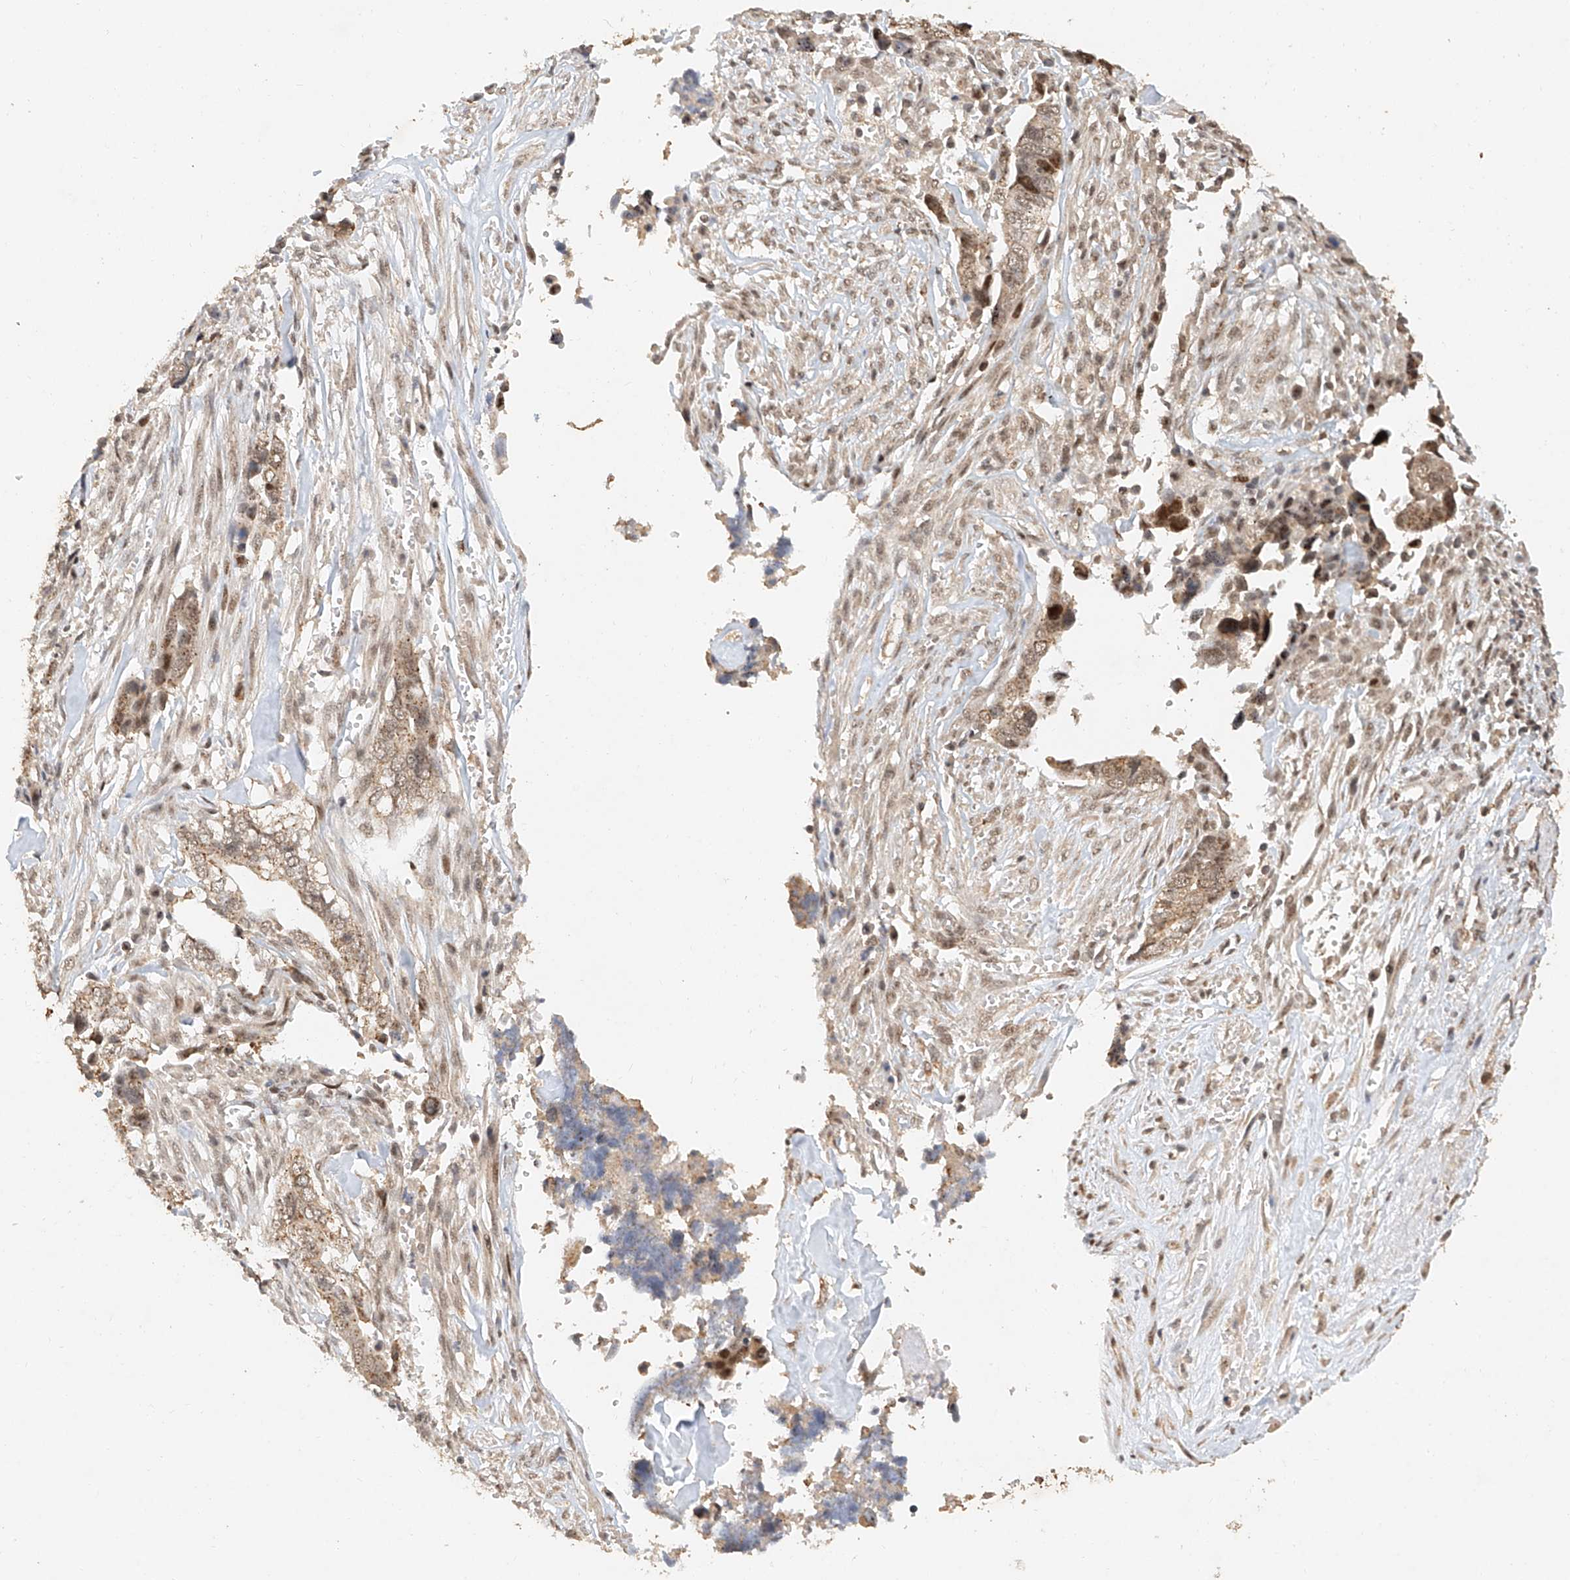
{"staining": {"intensity": "weak", "quantity": ">75%", "location": "cytoplasmic/membranous,nuclear"}, "tissue": "liver cancer", "cell_type": "Tumor cells", "image_type": "cancer", "snomed": [{"axis": "morphology", "description": "Cholangiocarcinoma"}, {"axis": "topography", "description": "Liver"}], "caption": "Human liver cancer stained for a protein (brown) displays weak cytoplasmic/membranous and nuclear positive expression in about >75% of tumor cells.", "gene": "CXorf58", "patient": {"sex": "female", "age": 79}}